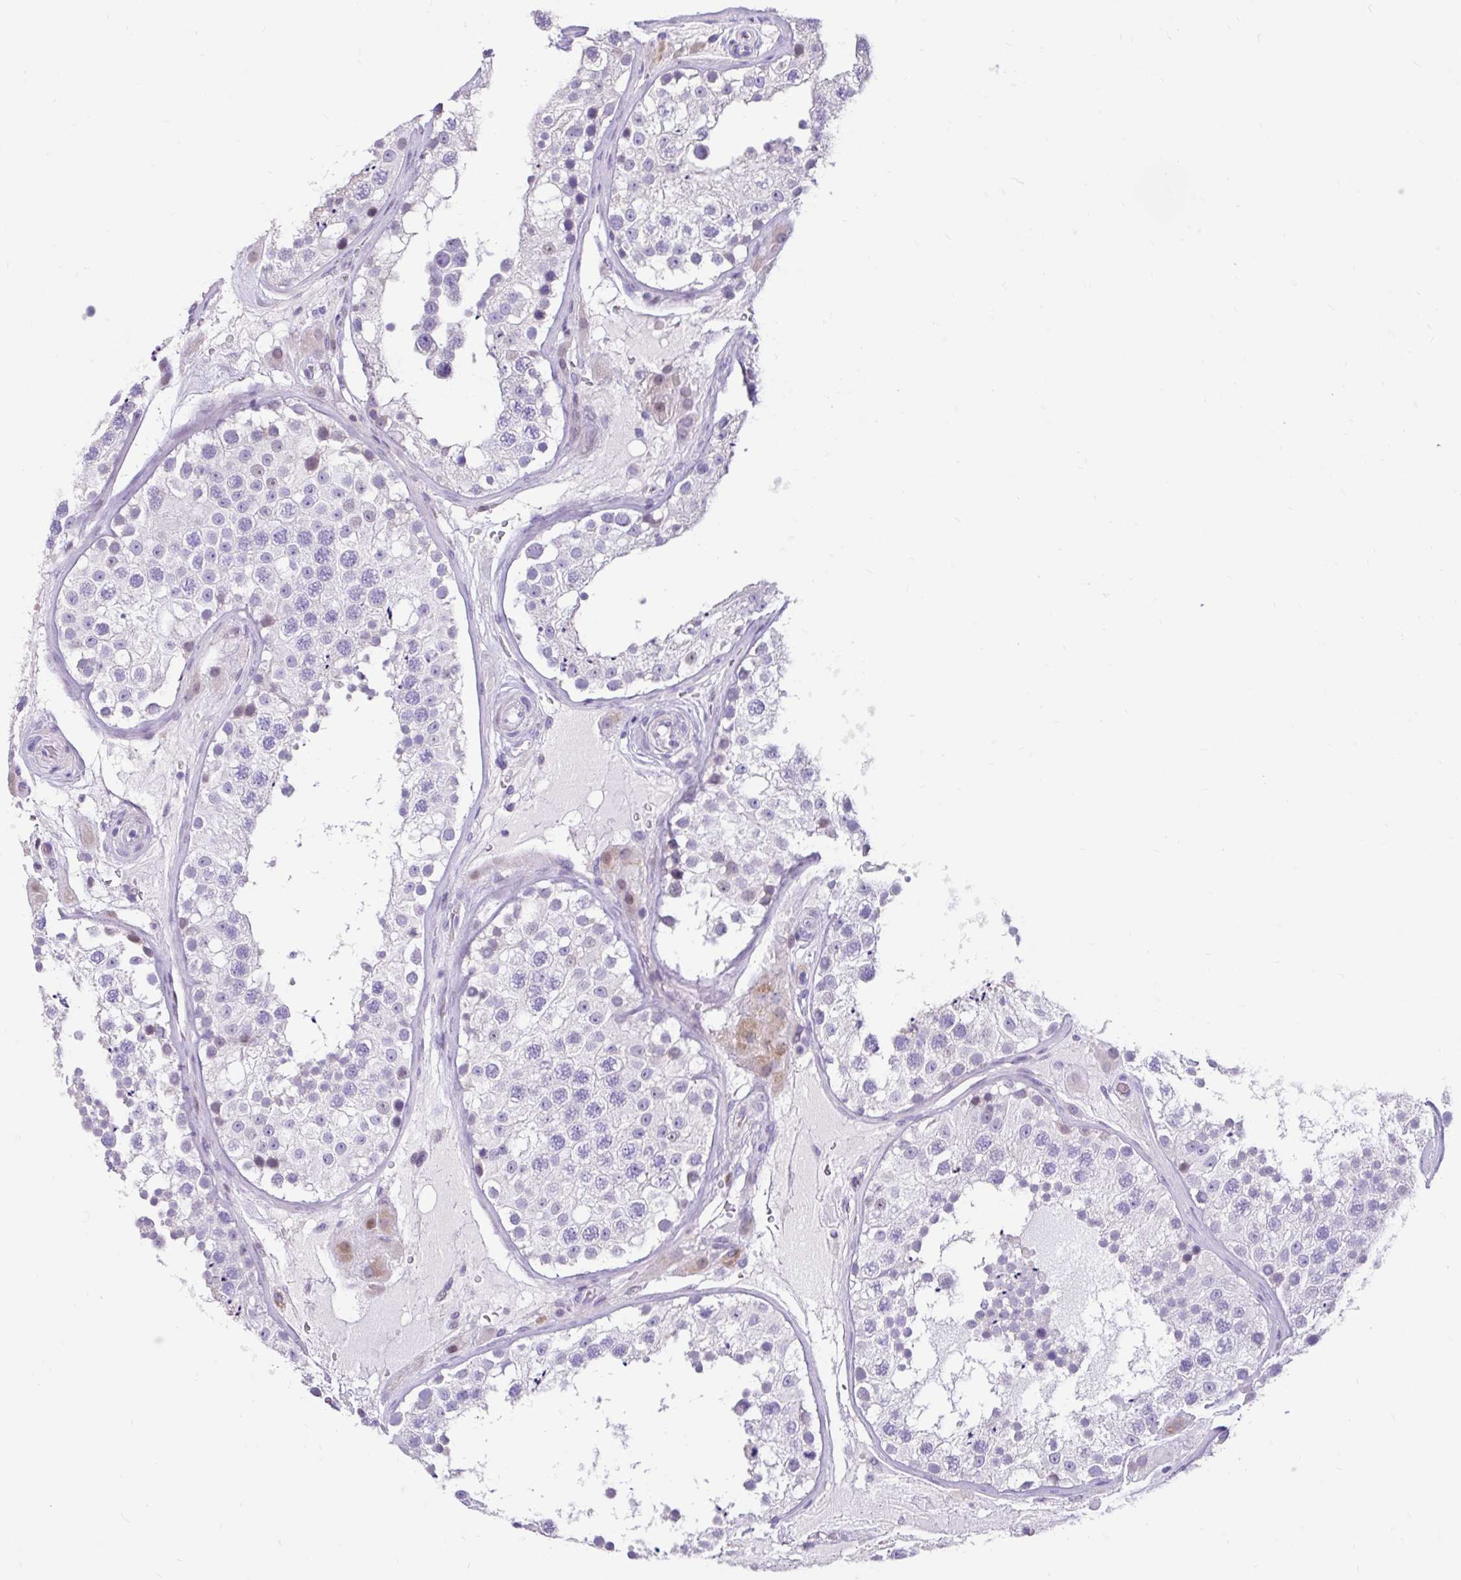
{"staining": {"intensity": "negative", "quantity": "none", "location": "none"}, "tissue": "testis", "cell_type": "Cells in seminiferous ducts", "image_type": "normal", "snomed": [{"axis": "morphology", "description": "Normal tissue, NOS"}, {"axis": "topography", "description": "Testis"}], "caption": "IHC image of unremarkable testis: human testis stained with DAB (3,3'-diaminobenzidine) displays no significant protein positivity in cells in seminiferous ducts. (DAB immunohistochemistry (IHC), high magnification).", "gene": "NHLH2", "patient": {"sex": "male", "age": 26}}